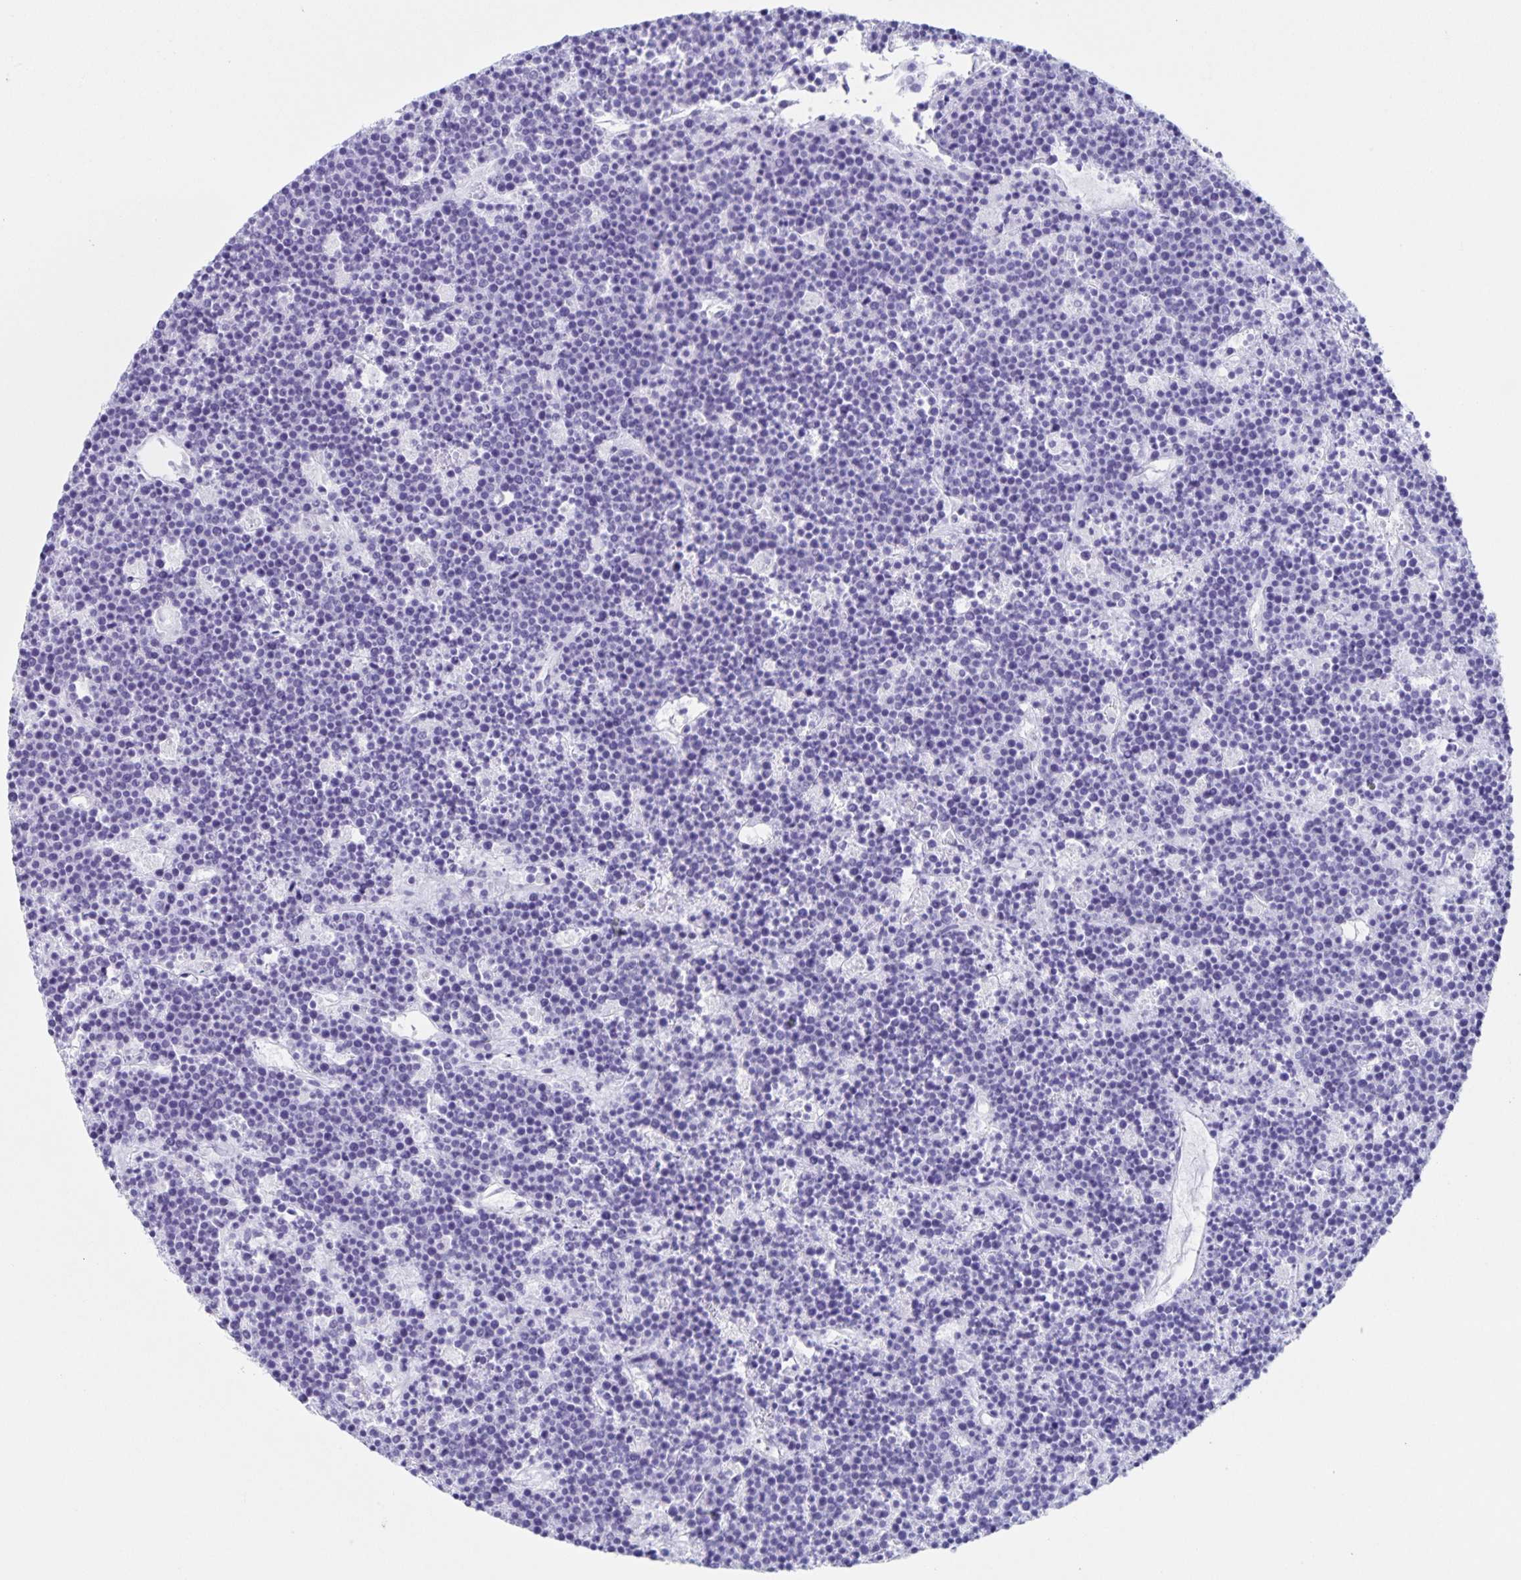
{"staining": {"intensity": "negative", "quantity": "none", "location": "none"}, "tissue": "lymphoma", "cell_type": "Tumor cells", "image_type": "cancer", "snomed": [{"axis": "morphology", "description": "Malignant lymphoma, non-Hodgkin's type, High grade"}, {"axis": "topography", "description": "Ovary"}], "caption": "Malignant lymphoma, non-Hodgkin's type (high-grade) was stained to show a protein in brown. There is no significant staining in tumor cells.", "gene": "C12orf56", "patient": {"sex": "female", "age": 56}}